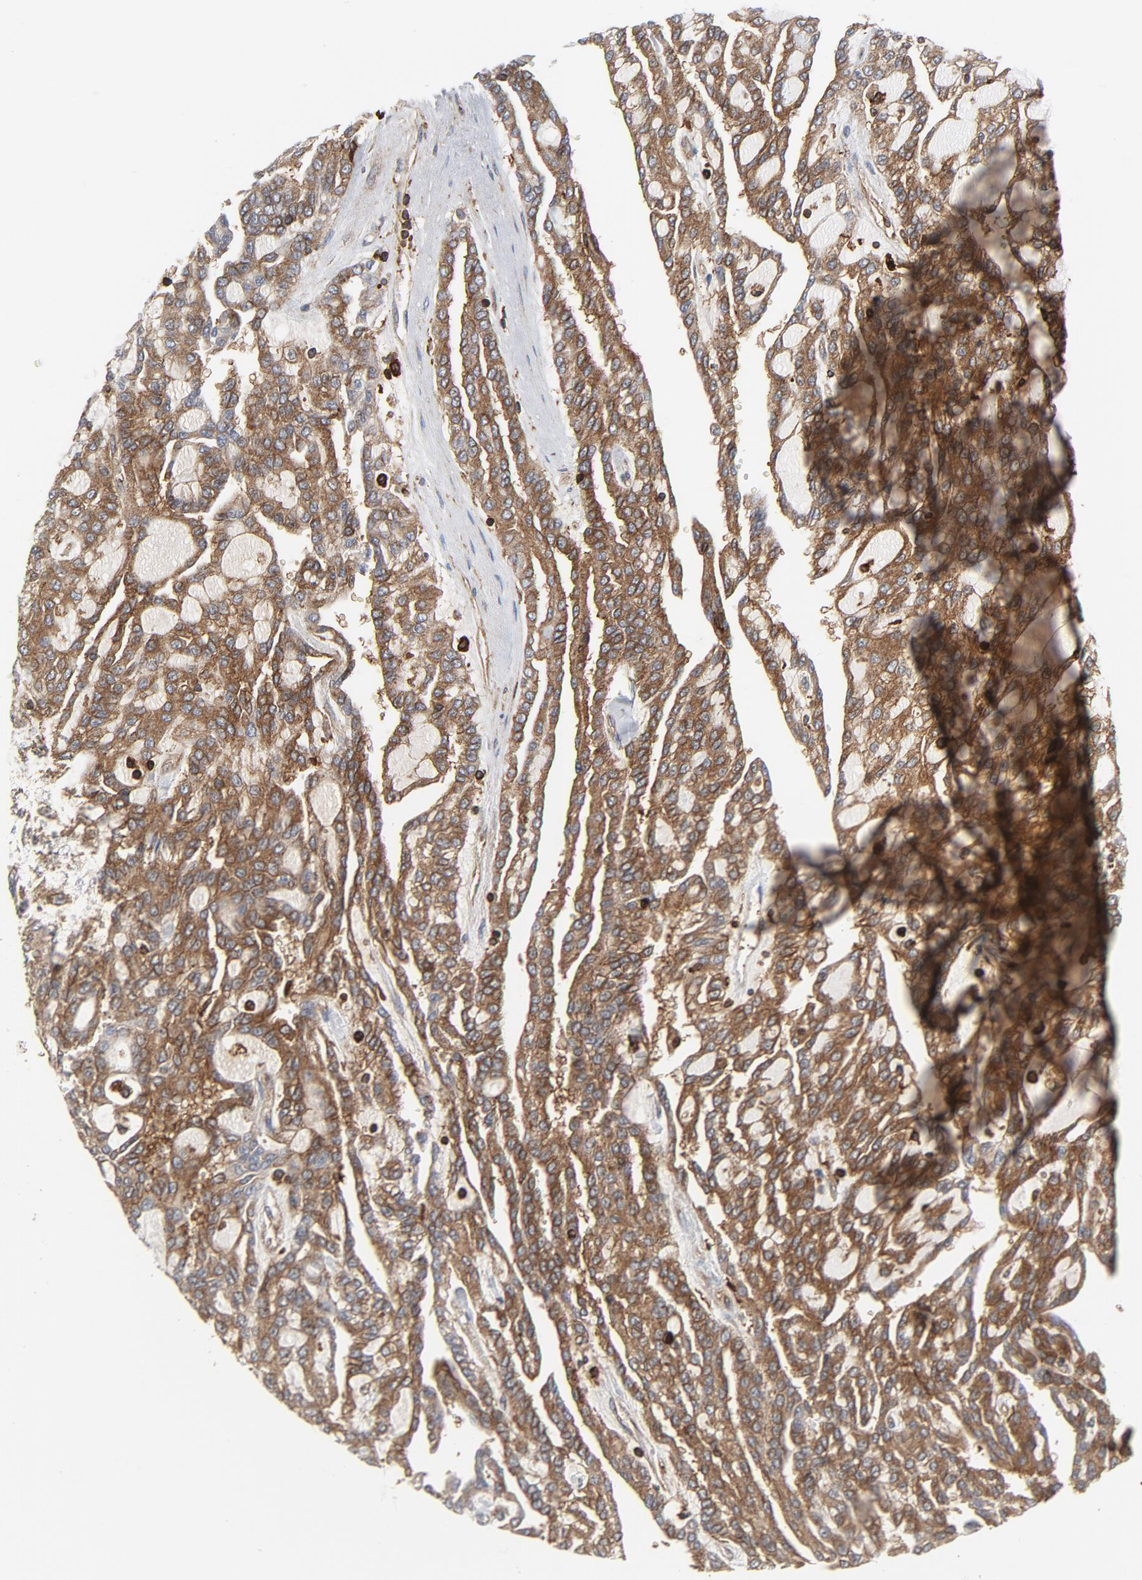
{"staining": {"intensity": "moderate", "quantity": ">75%", "location": "cytoplasmic/membranous"}, "tissue": "renal cancer", "cell_type": "Tumor cells", "image_type": "cancer", "snomed": [{"axis": "morphology", "description": "Adenocarcinoma, NOS"}, {"axis": "topography", "description": "Kidney"}], "caption": "Immunohistochemical staining of renal cancer (adenocarcinoma) exhibits medium levels of moderate cytoplasmic/membranous protein staining in about >75% of tumor cells.", "gene": "YES1", "patient": {"sex": "male", "age": 63}}